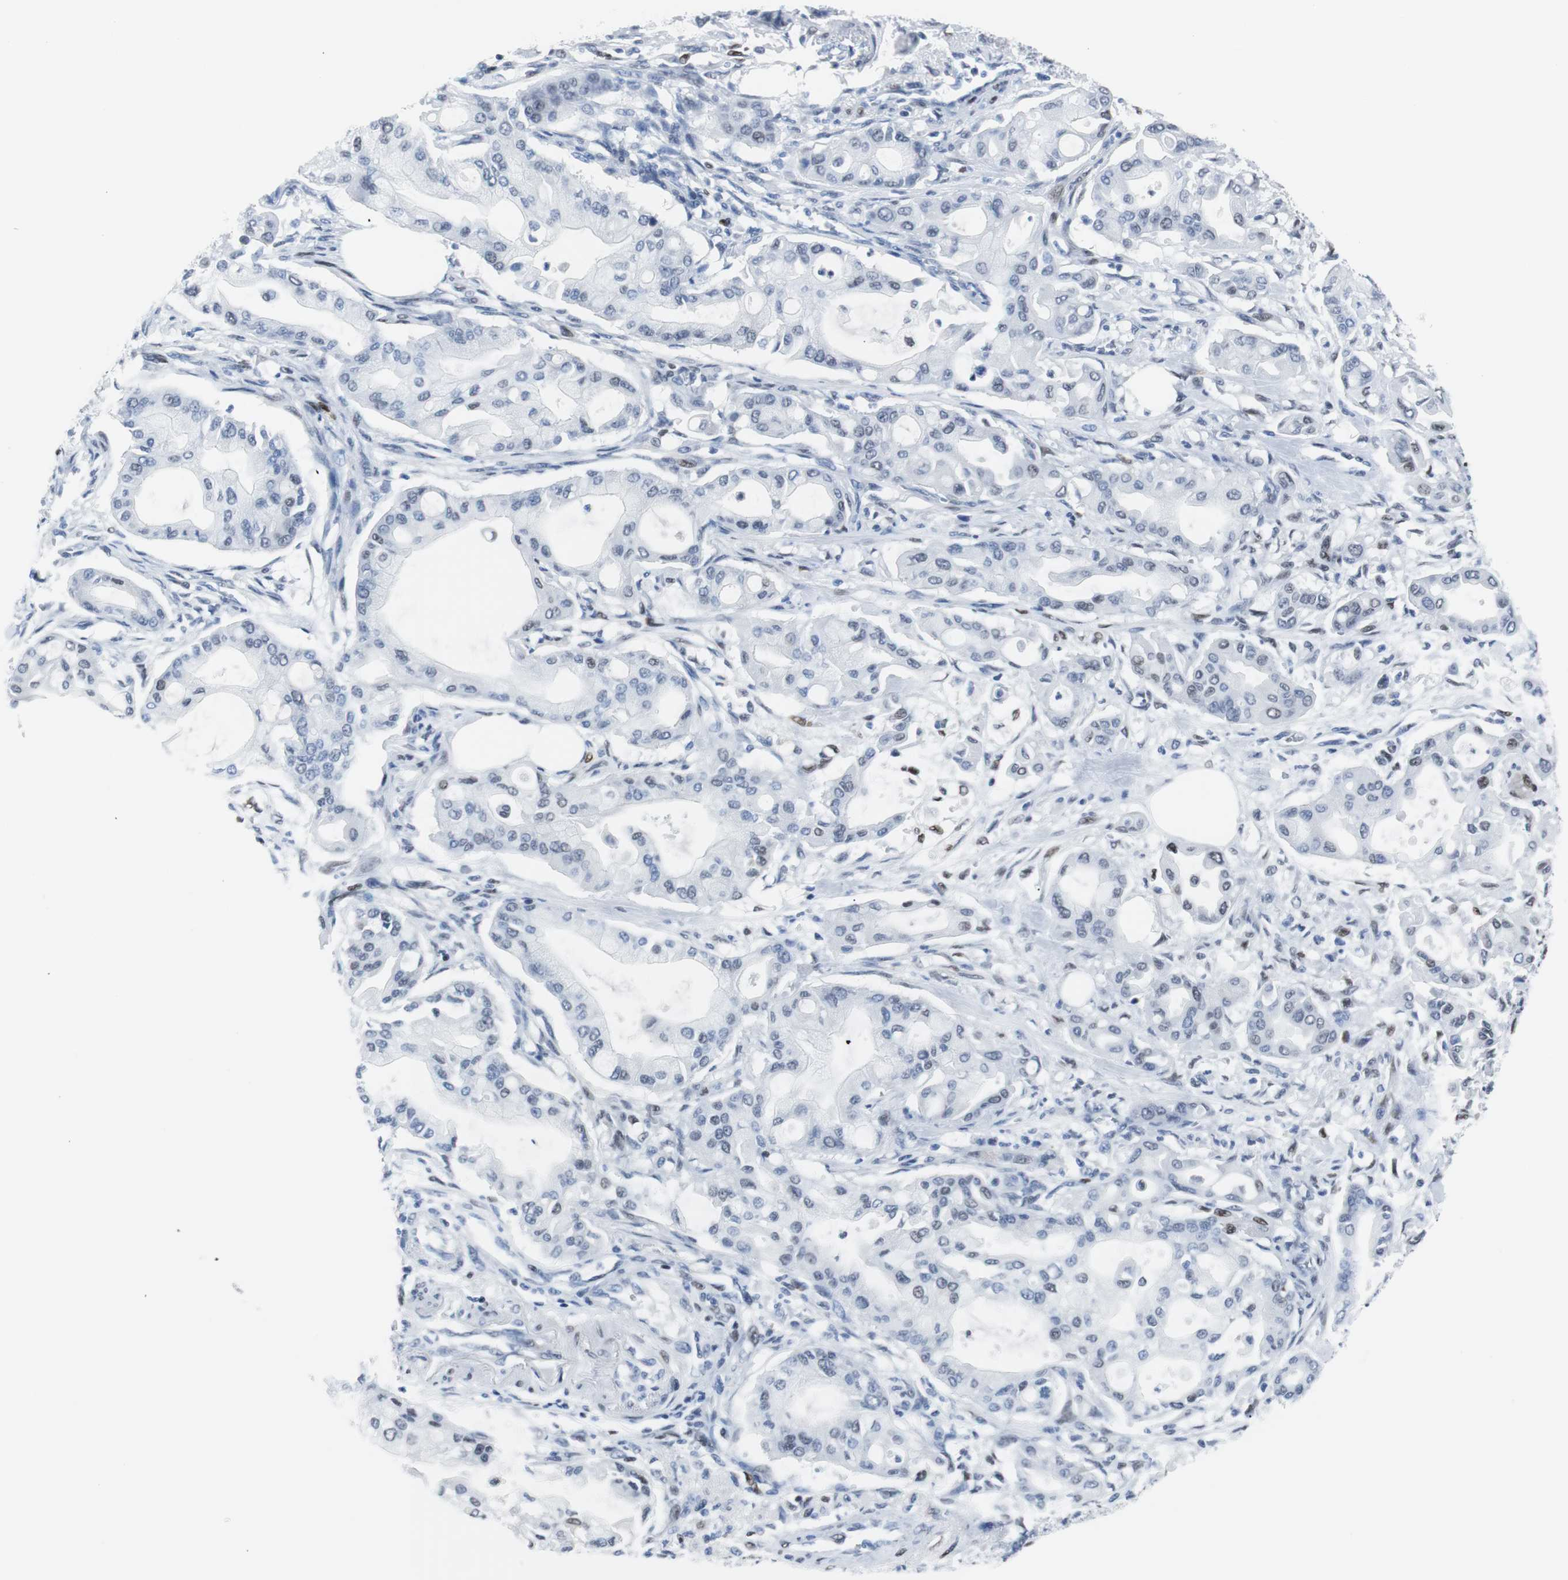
{"staining": {"intensity": "weak", "quantity": "<25%", "location": "nuclear"}, "tissue": "pancreatic cancer", "cell_type": "Tumor cells", "image_type": "cancer", "snomed": [{"axis": "morphology", "description": "Adenocarcinoma, NOS"}, {"axis": "morphology", "description": "Adenocarcinoma, metastatic, NOS"}, {"axis": "topography", "description": "Lymph node"}, {"axis": "topography", "description": "Pancreas"}, {"axis": "topography", "description": "Duodenum"}], "caption": "Tumor cells are negative for protein expression in human pancreatic cancer (metastatic adenocarcinoma).", "gene": "JUN", "patient": {"sex": "female", "age": 64}}